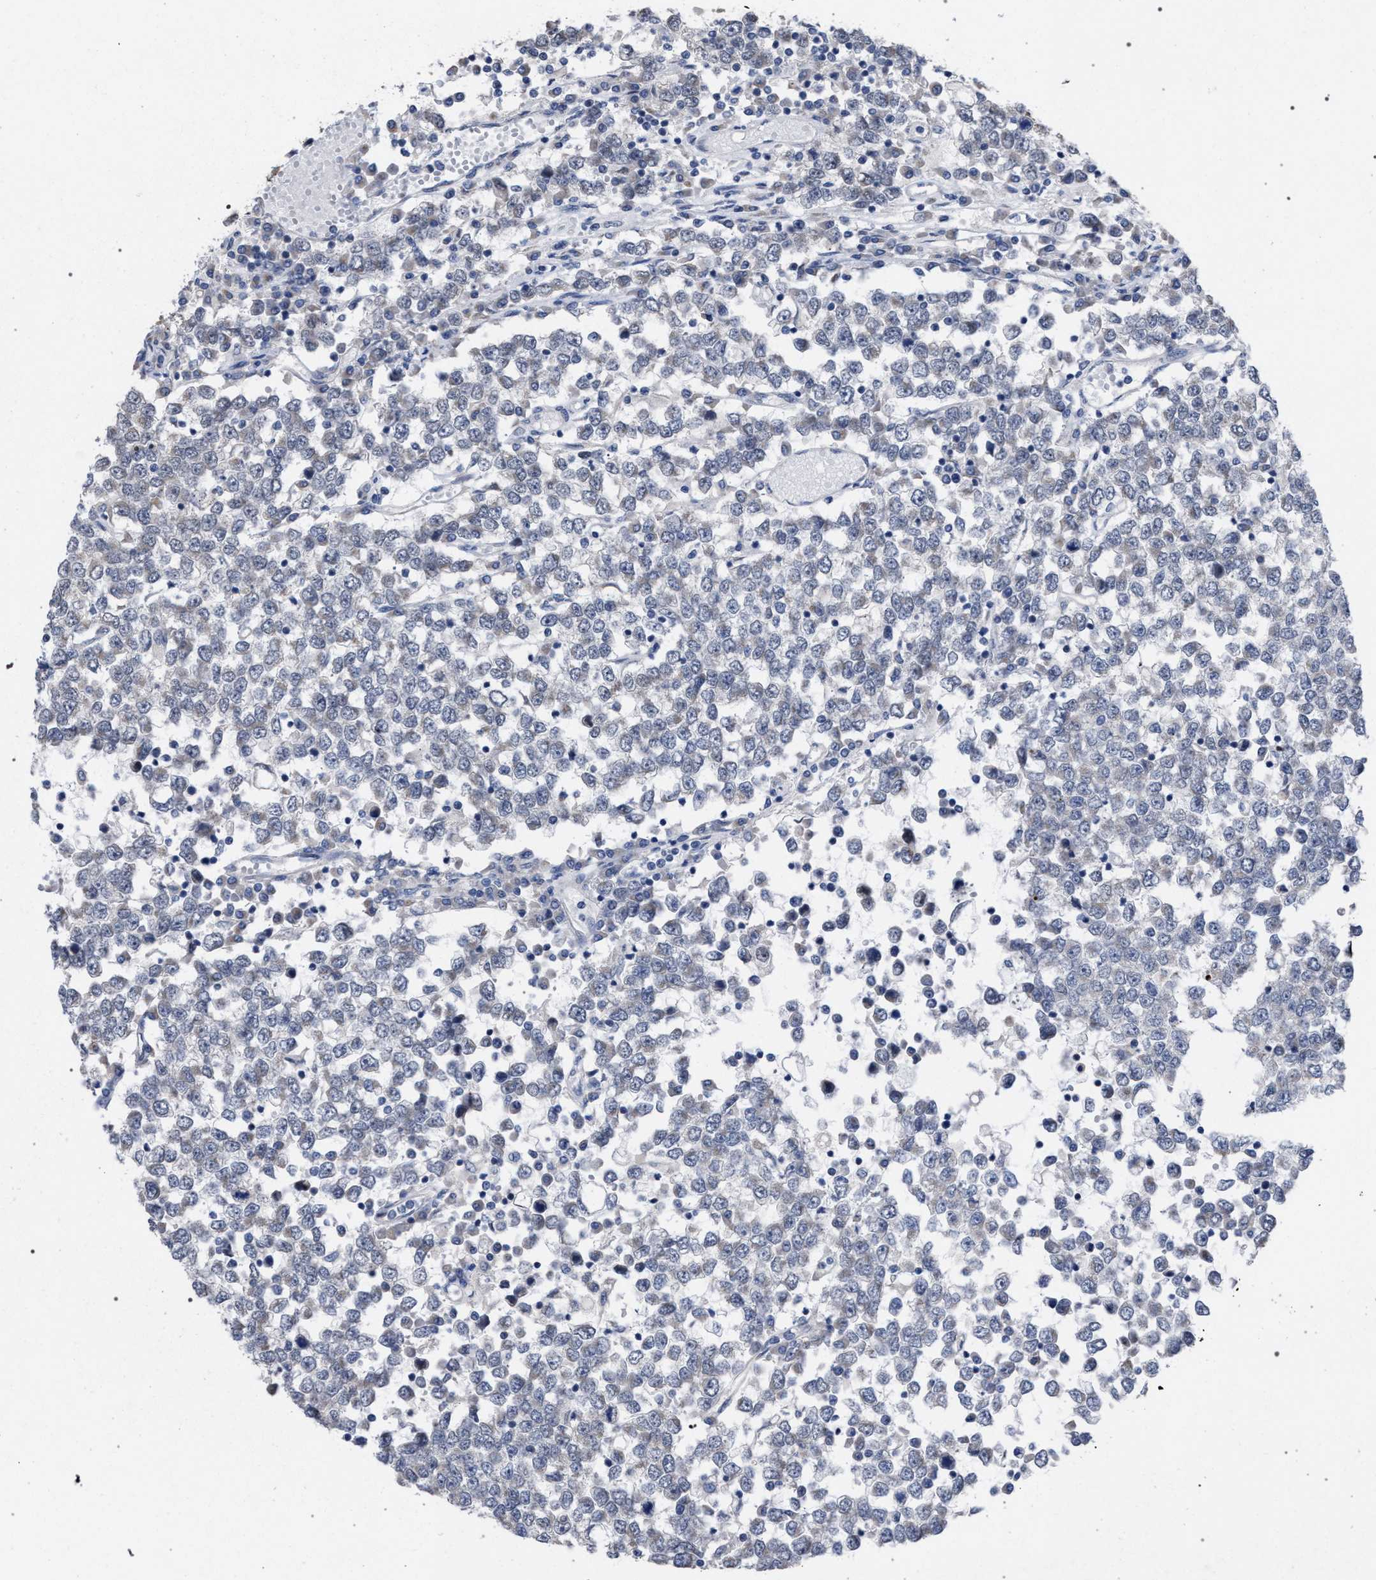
{"staining": {"intensity": "negative", "quantity": "none", "location": "none"}, "tissue": "testis cancer", "cell_type": "Tumor cells", "image_type": "cancer", "snomed": [{"axis": "morphology", "description": "Seminoma, NOS"}, {"axis": "topography", "description": "Testis"}], "caption": "Immunohistochemistry (IHC) histopathology image of testis cancer (seminoma) stained for a protein (brown), which exhibits no expression in tumor cells. (IHC, brightfield microscopy, high magnification).", "gene": "GOLGA2", "patient": {"sex": "male", "age": 65}}